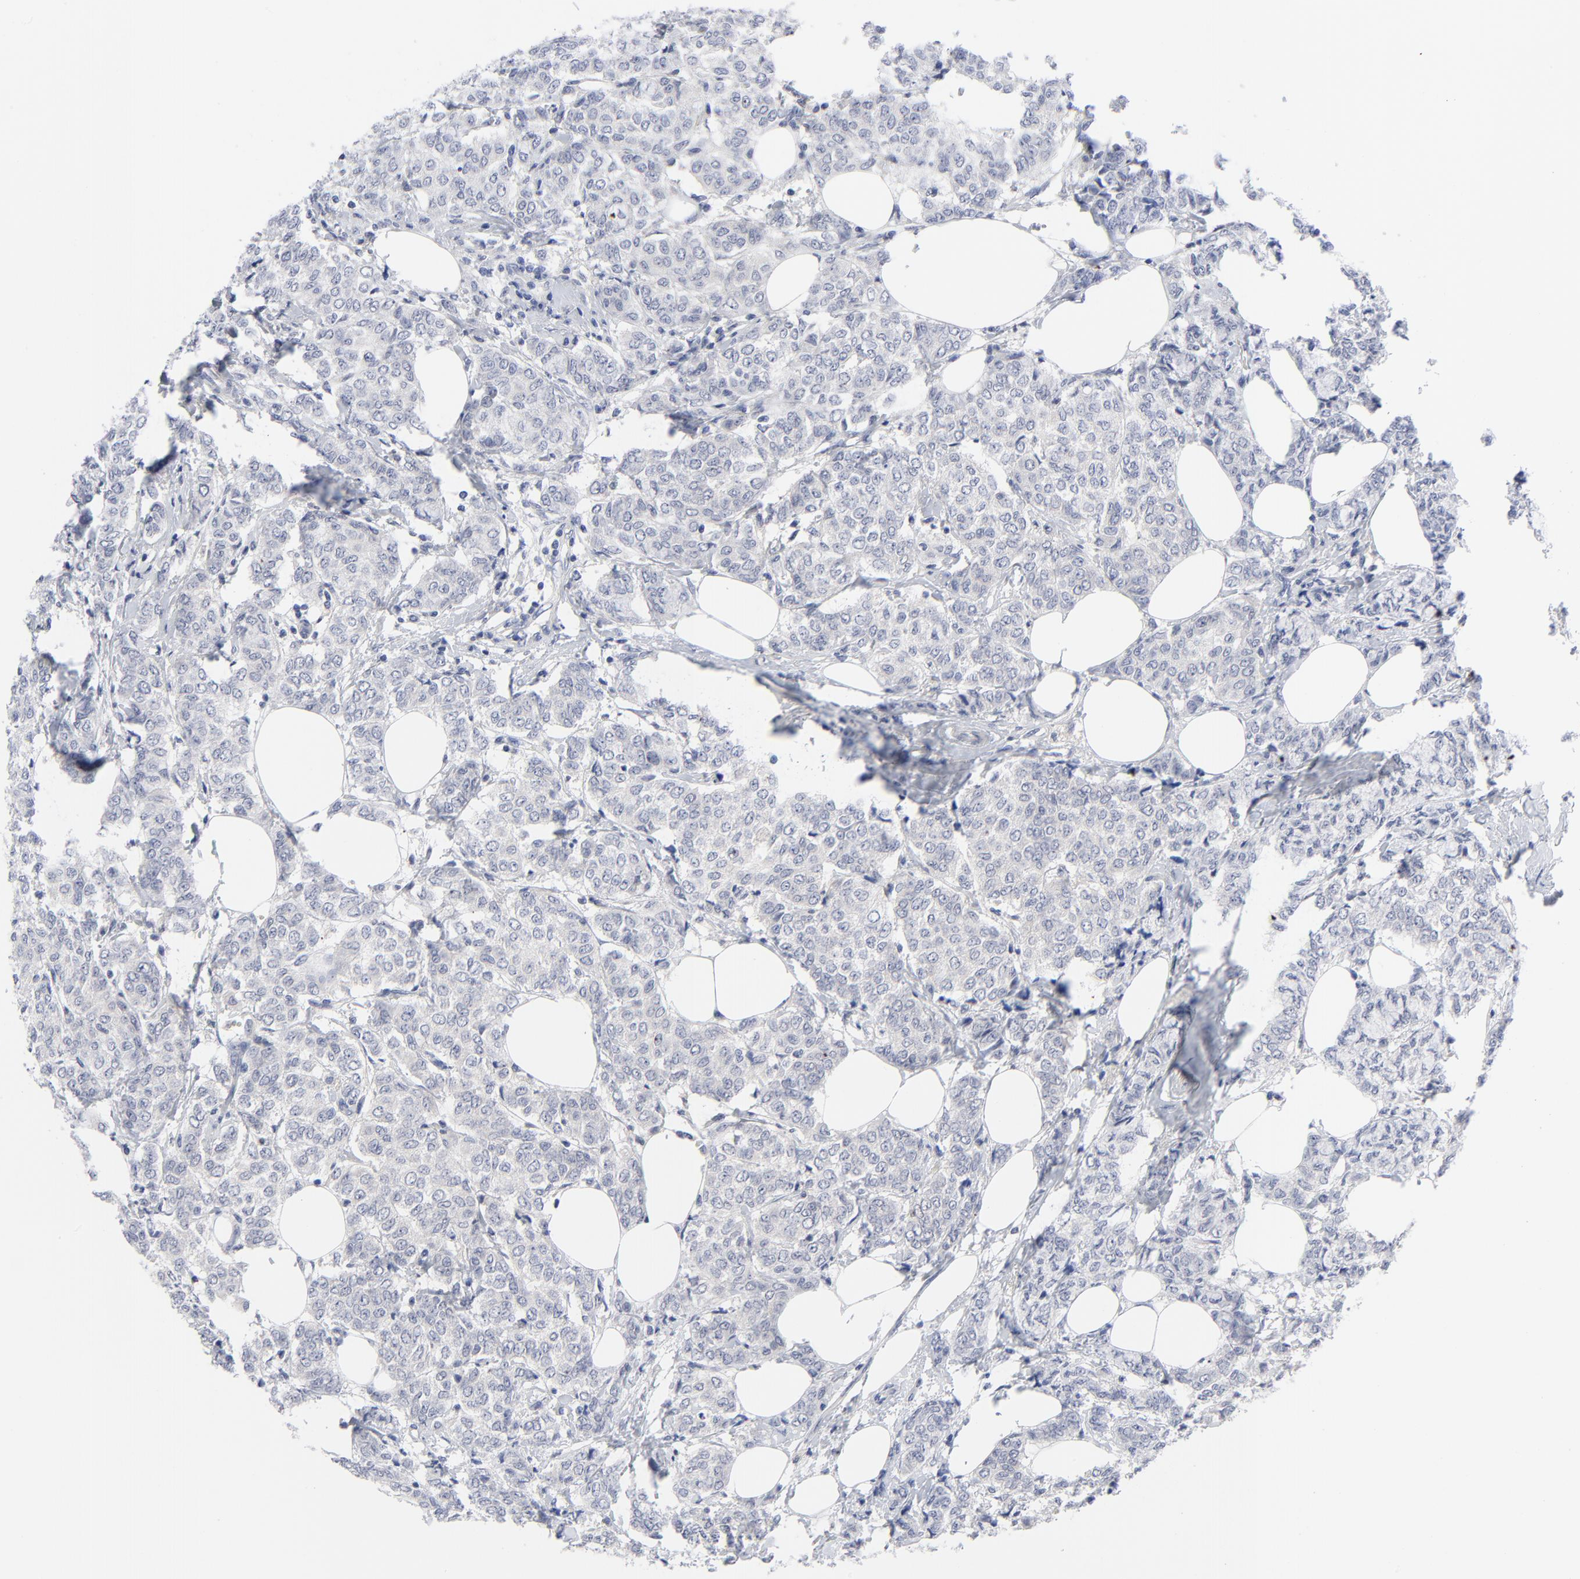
{"staining": {"intensity": "negative", "quantity": "none", "location": "none"}, "tissue": "breast cancer", "cell_type": "Tumor cells", "image_type": "cancer", "snomed": [{"axis": "morphology", "description": "Lobular carcinoma"}, {"axis": "topography", "description": "Breast"}], "caption": "This micrograph is of breast lobular carcinoma stained with immunohistochemistry to label a protein in brown with the nuclei are counter-stained blue. There is no staining in tumor cells.", "gene": "CLEC4G", "patient": {"sex": "female", "age": 60}}